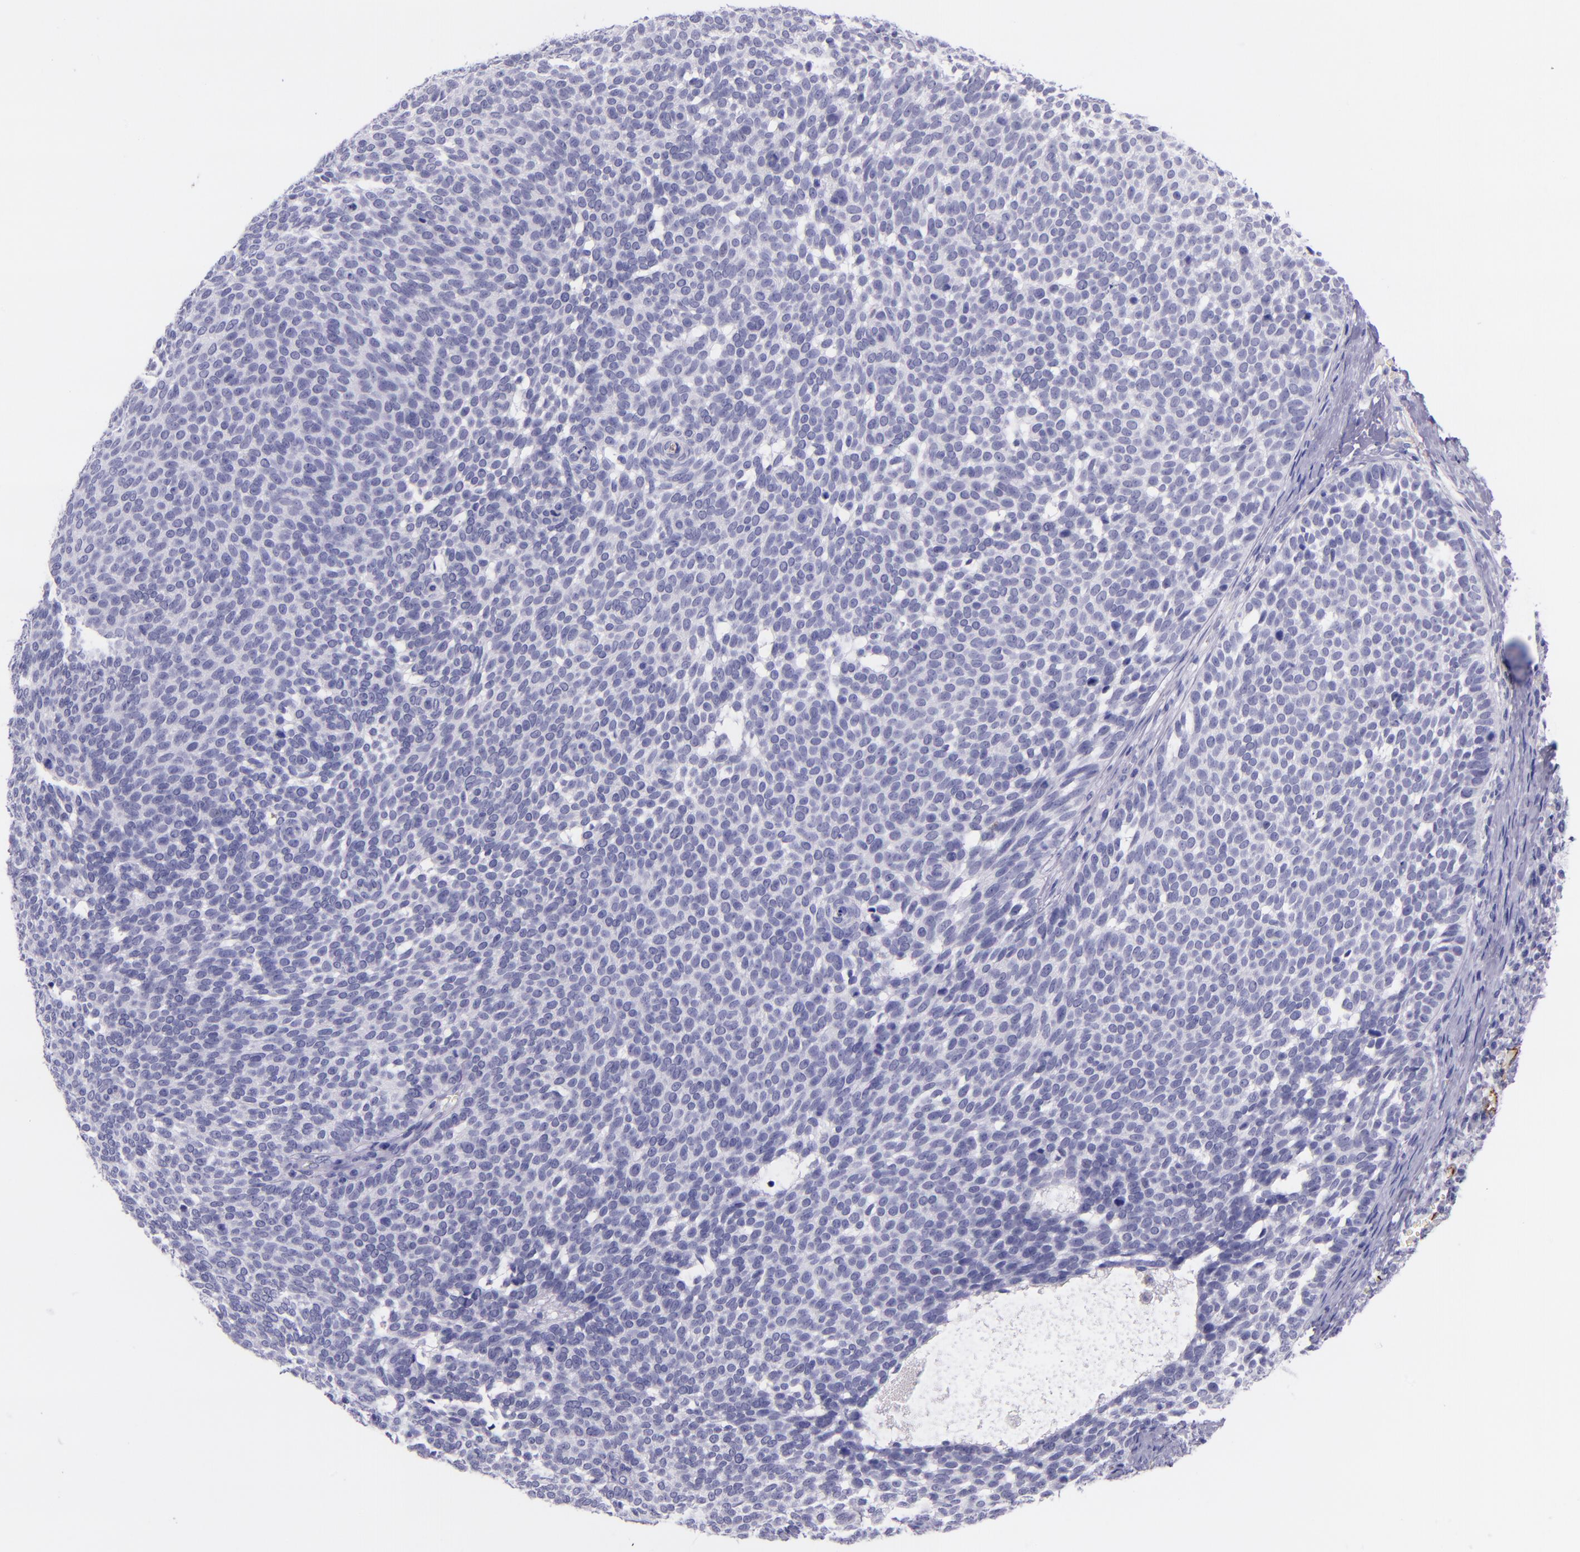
{"staining": {"intensity": "negative", "quantity": "none", "location": "none"}, "tissue": "skin cancer", "cell_type": "Tumor cells", "image_type": "cancer", "snomed": [{"axis": "morphology", "description": "Basal cell carcinoma"}, {"axis": "topography", "description": "Skin"}], "caption": "Immunohistochemistry photomicrograph of human basal cell carcinoma (skin) stained for a protein (brown), which displays no staining in tumor cells.", "gene": "SELE", "patient": {"sex": "male", "age": 63}}